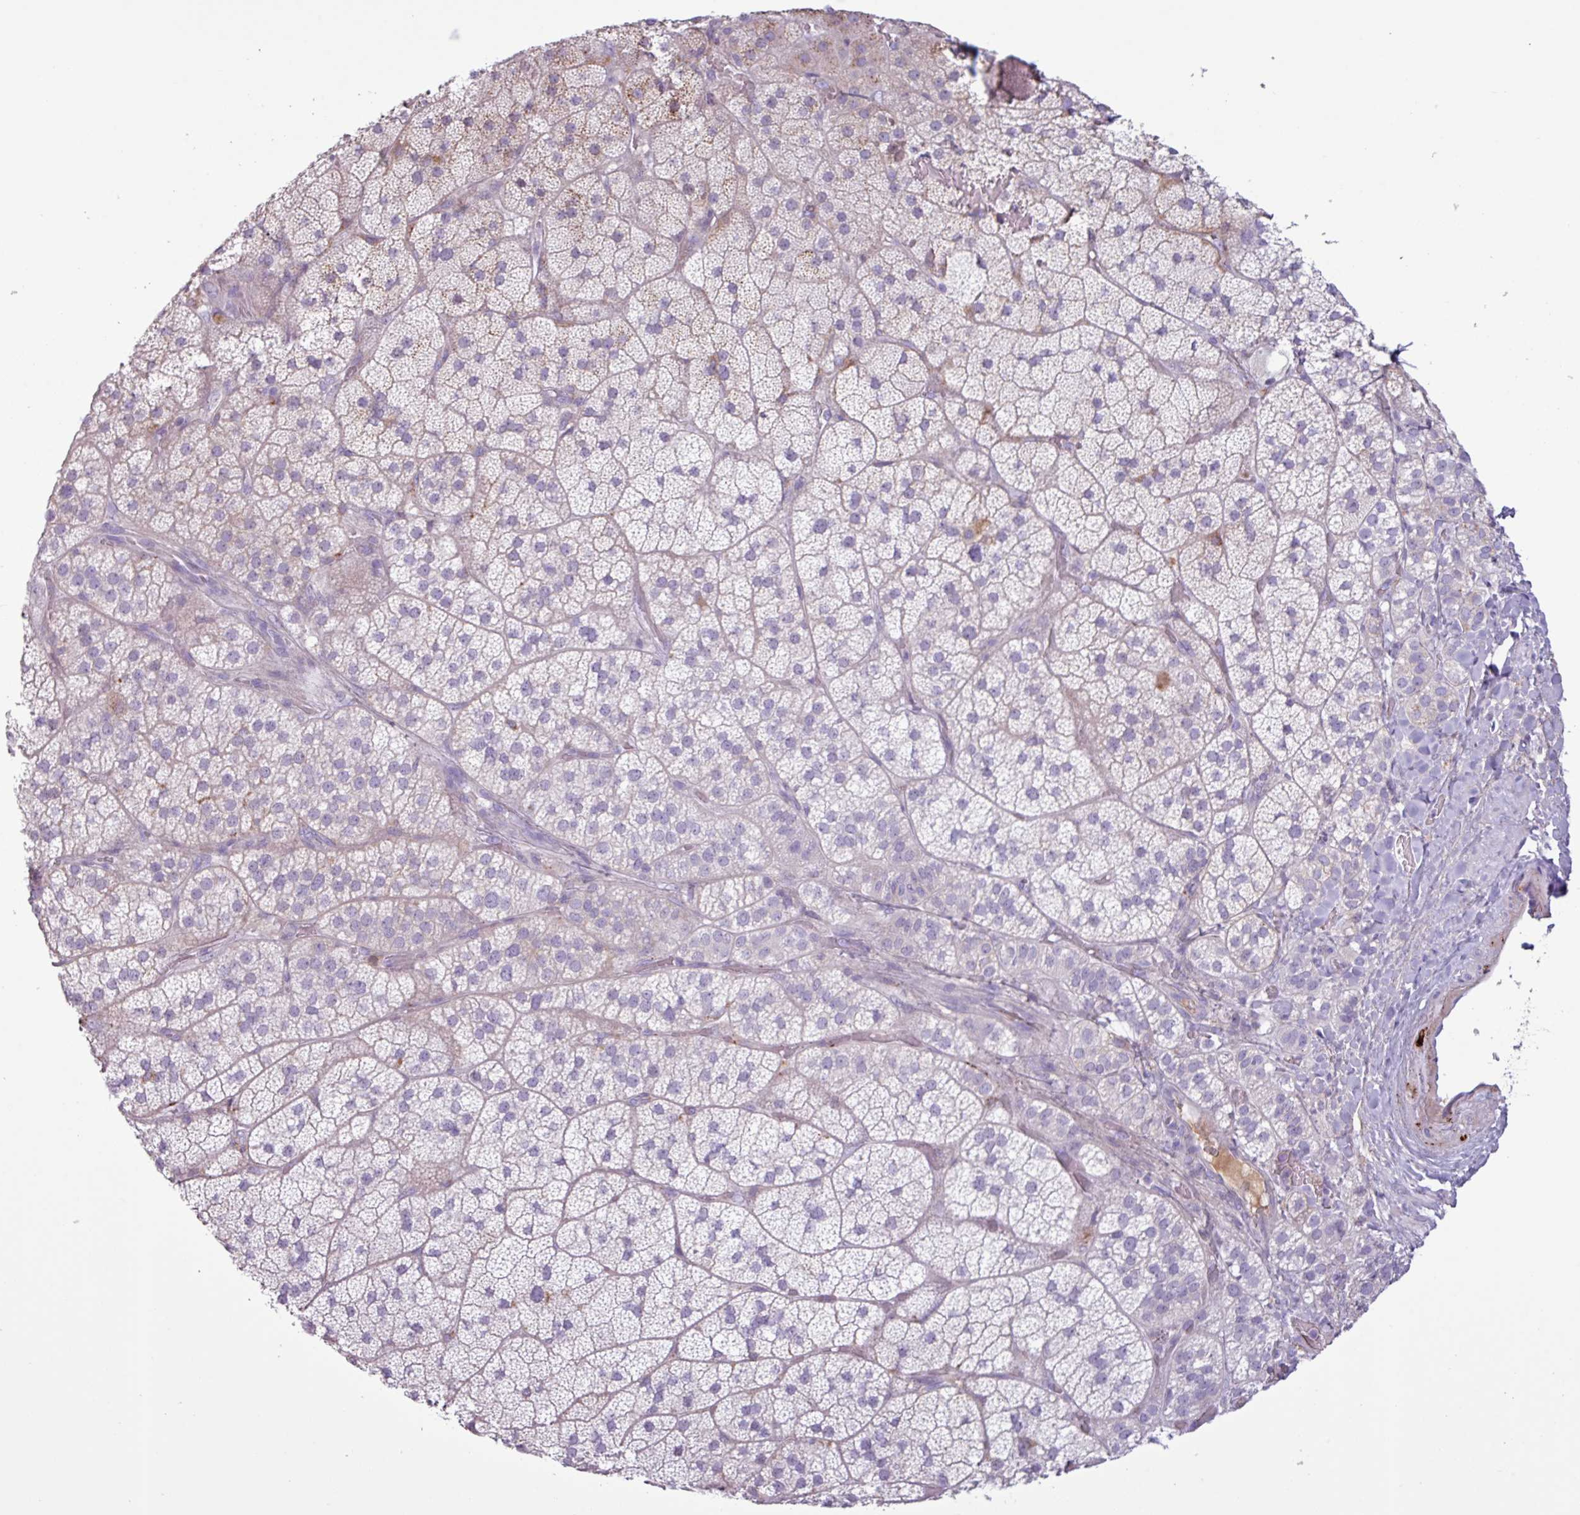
{"staining": {"intensity": "moderate", "quantity": "<25%", "location": "cytoplasmic/membranous"}, "tissue": "adrenal gland", "cell_type": "Glandular cells", "image_type": "normal", "snomed": [{"axis": "morphology", "description": "Normal tissue, NOS"}, {"axis": "topography", "description": "Adrenal gland"}], "caption": "IHC histopathology image of benign adrenal gland: human adrenal gland stained using immunohistochemistry (IHC) displays low levels of moderate protein expression localized specifically in the cytoplasmic/membranous of glandular cells, appearing as a cytoplasmic/membranous brown color.", "gene": "C4A", "patient": {"sex": "male", "age": 57}}